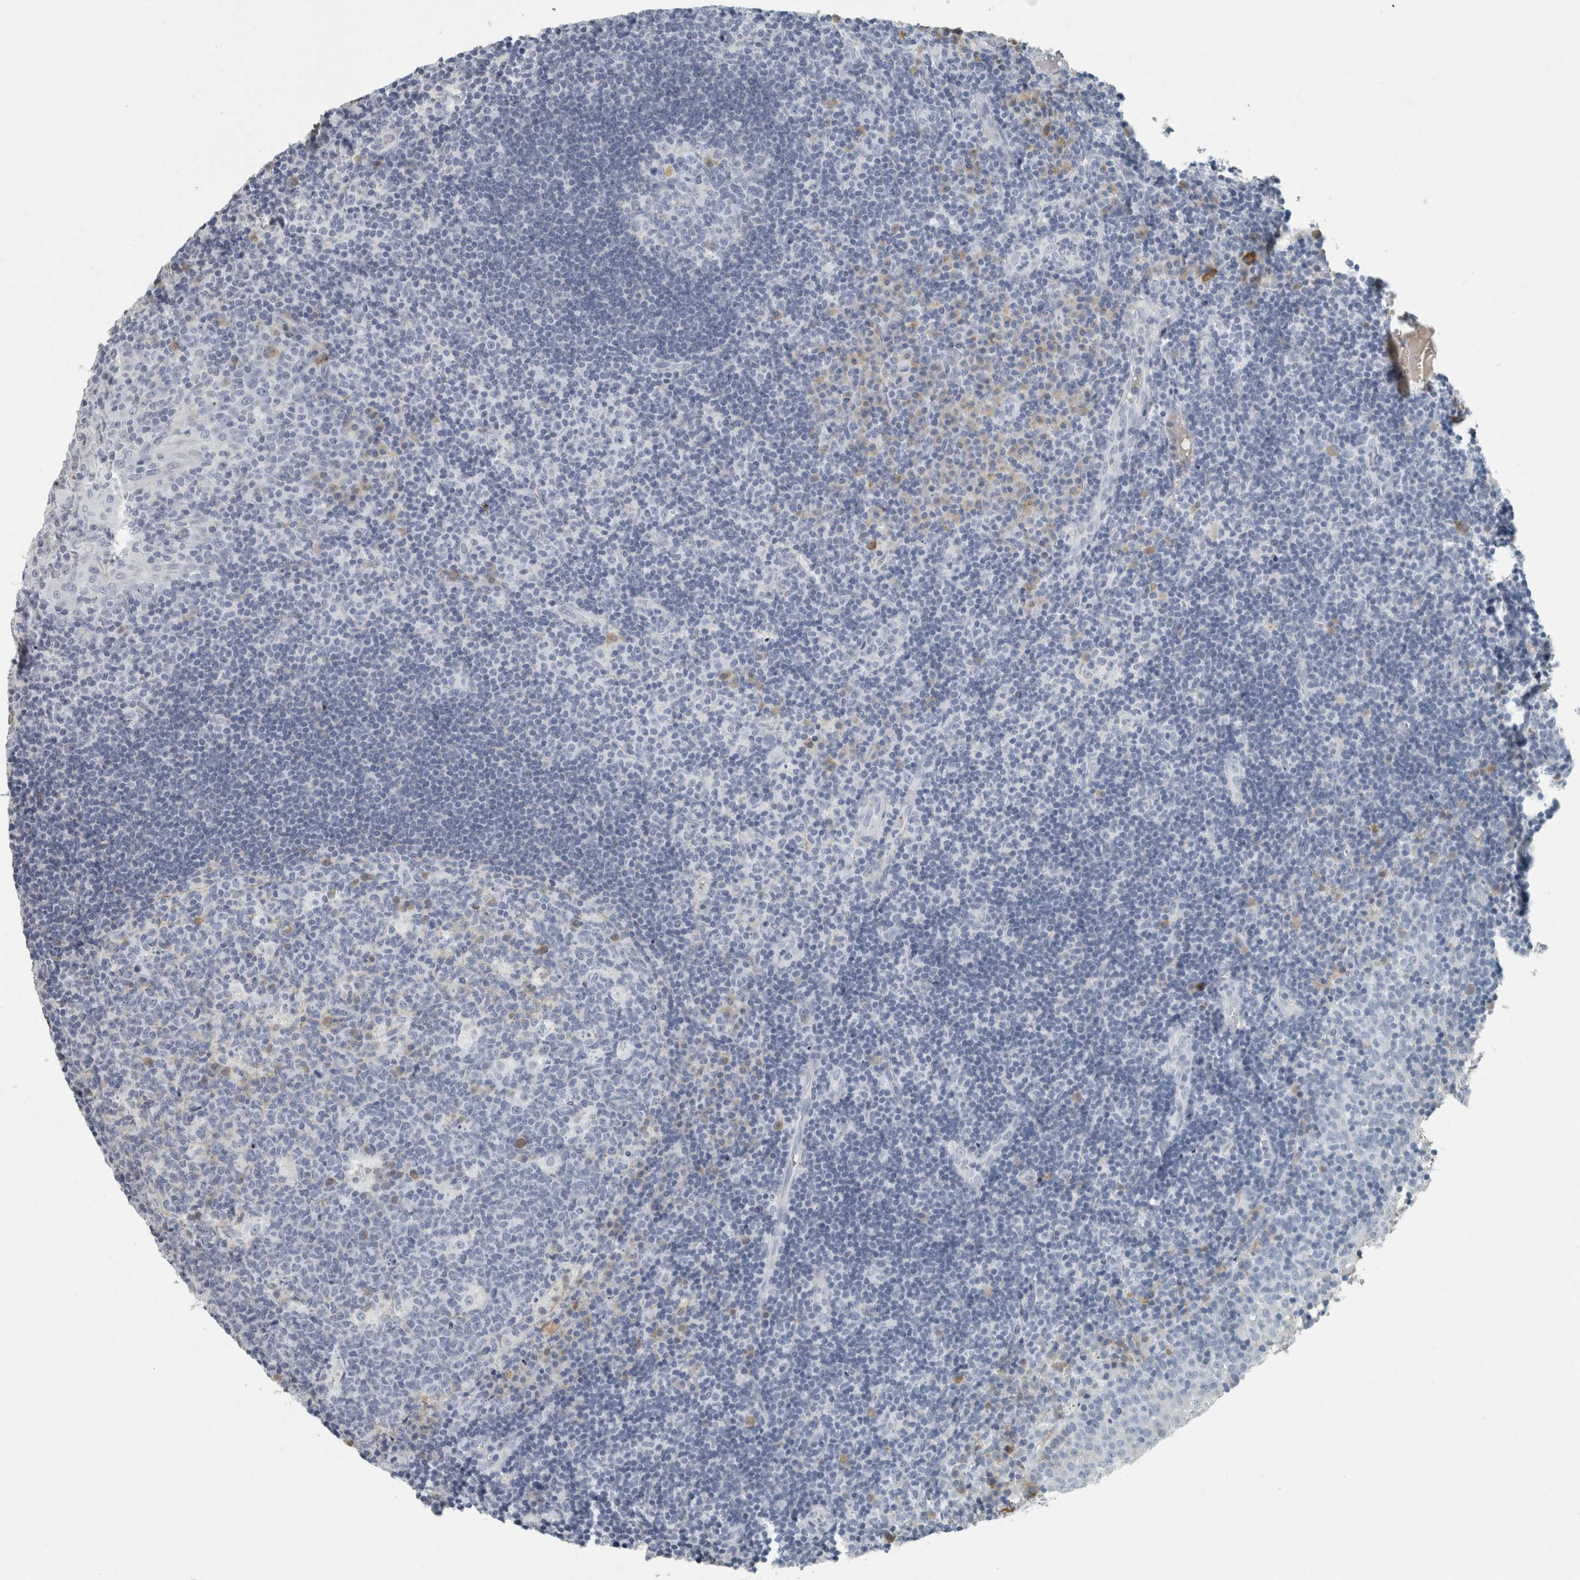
{"staining": {"intensity": "negative", "quantity": "none", "location": "none"}, "tissue": "tonsil", "cell_type": "Germinal center cells", "image_type": "normal", "snomed": [{"axis": "morphology", "description": "Normal tissue, NOS"}, {"axis": "topography", "description": "Tonsil"}], "caption": "DAB immunohistochemical staining of unremarkable tonsil shows no significant staining in germinal center cells. (DAB (3,3'-diaminobenzidine) immunohistochemistry (IHC) with hematoxylin counter stain).", "gene": "CHL1", "patient": {"sex": "female", "age": 40}}